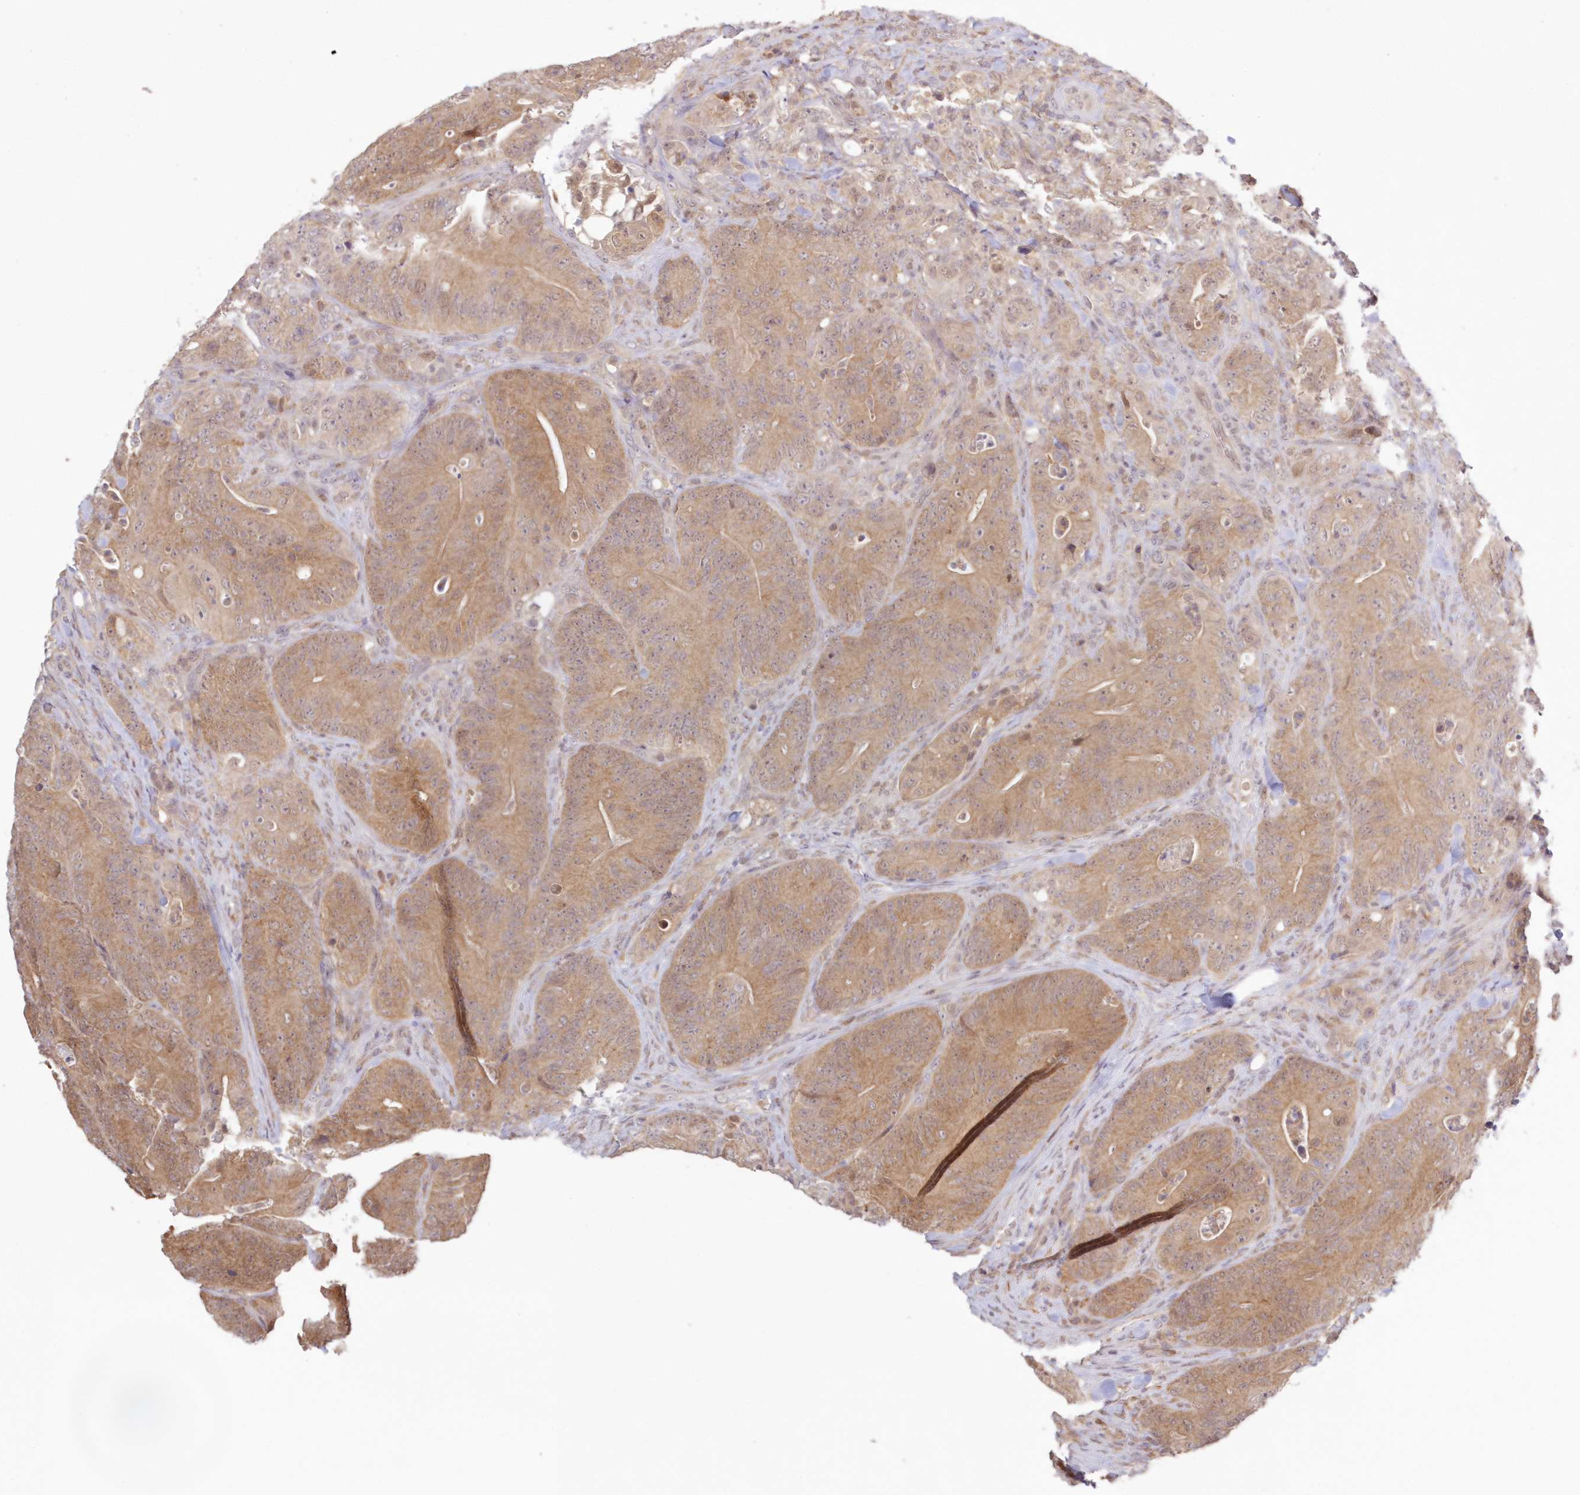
{"staining": {"intensity": "moderate", "quantity": ">75%", "location": "cytoplasmic/membranous"}, "tissue": "colorectal cancer", "cell_type": "Tumor cells", "image_type": "cancer", "snomed": [{"axis": "morphology", "description": "Normal tissue, NOS"}, {"axis": "topography", "description": "Colon"}], "caption": "A brown stain shows moderate cytoplasmic/membranous staining of a protein in human colorectal cancer tumor cells.", "gene": "RNPEP", "patient": {"sex": "female", "age": 82}}